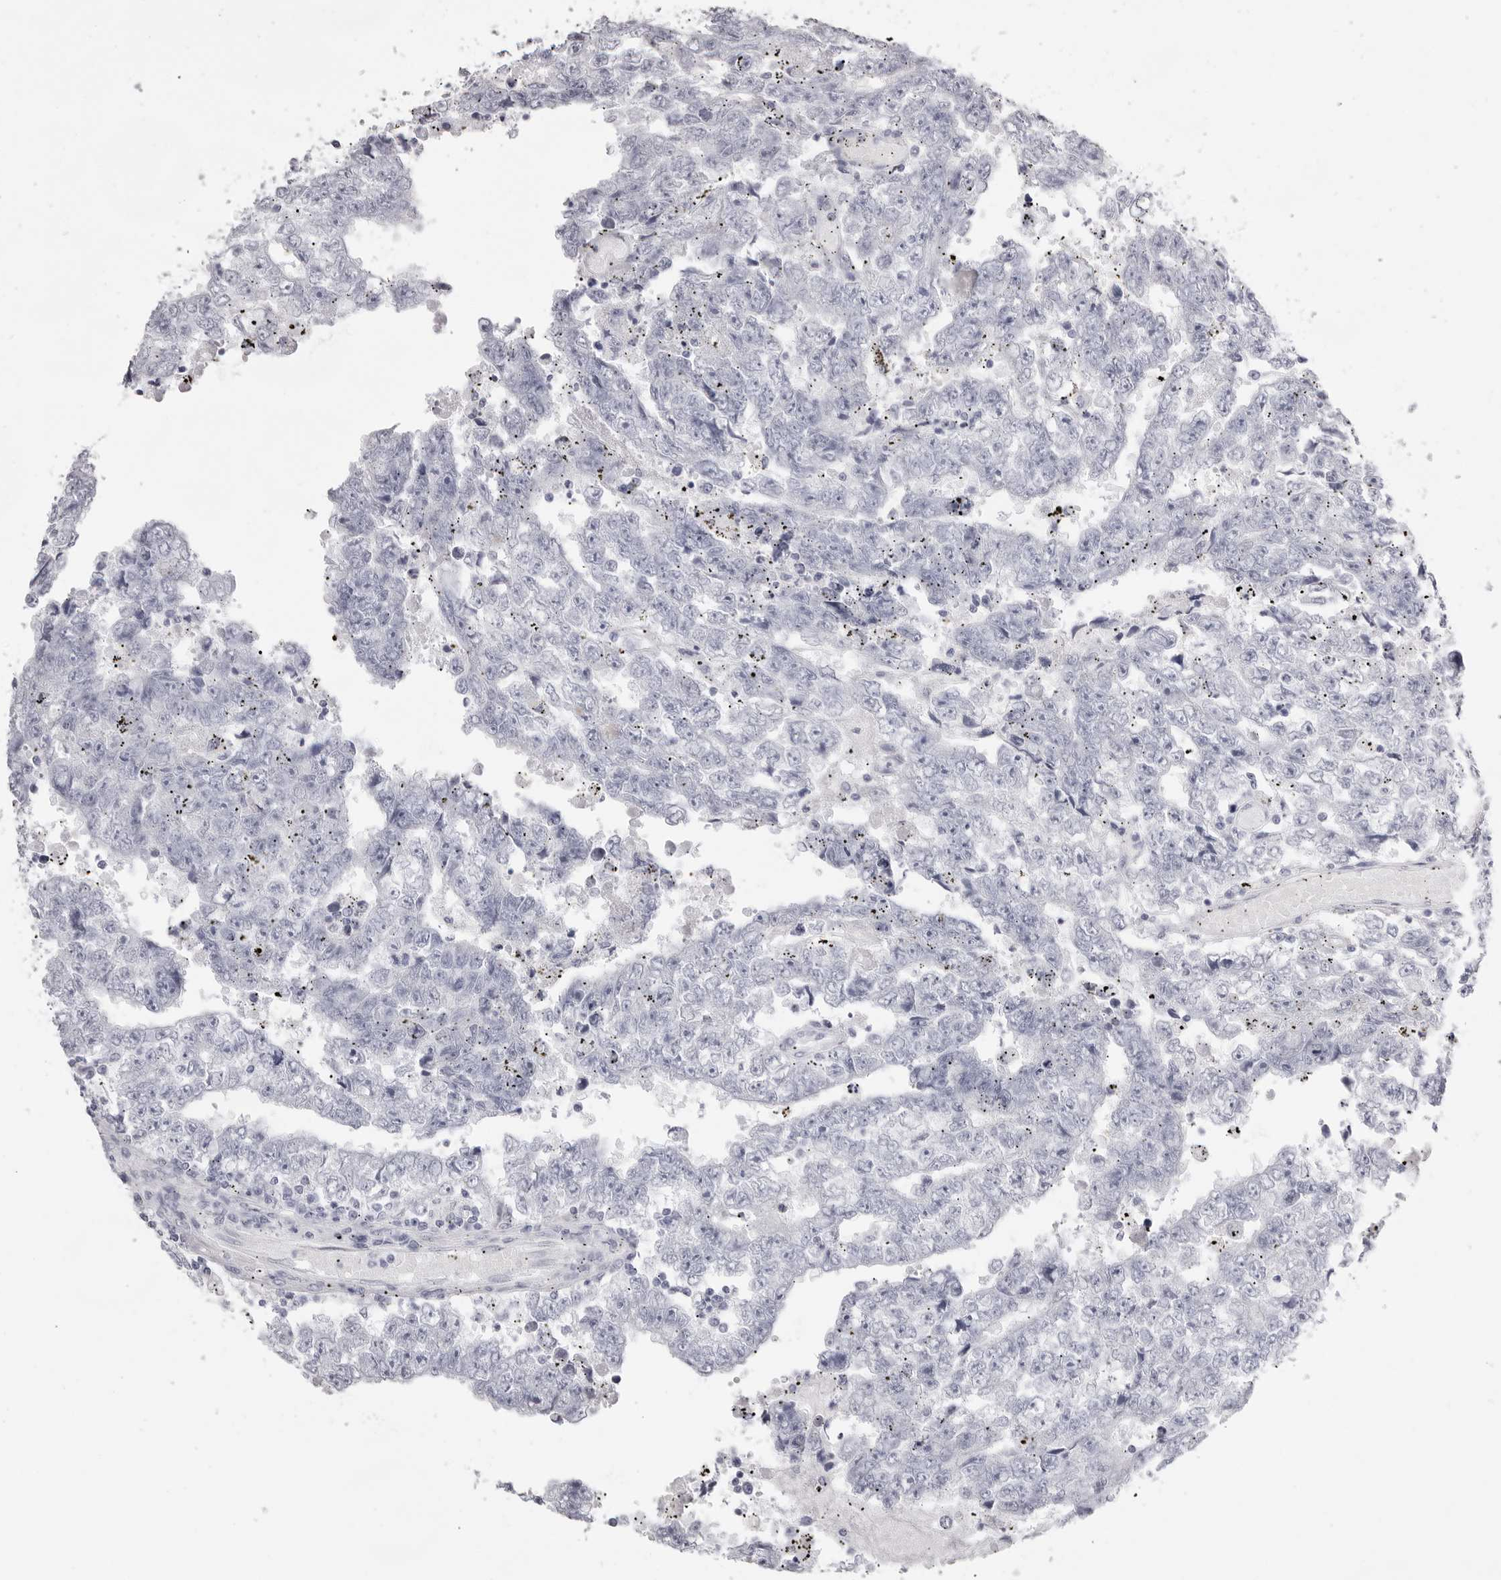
{"staining": {"intensity": "negative", "quantity": "none", "location": "none"}, "tissue": "testis cancer", "cell_type": "Tumor cells", "image_type": "cancer", "snomed": [{"axis": "morphology", "description": "Carcinoma, Embryonal, NOS"}, {"axis": "topography", "description": "Testis"}], "caption": "Immunohistochemical staining of human testis cancer (embryonal carcinoma) reveals no significant expression in tumor cells.", "gene": "TMOD4", "patient": {"sex": "male", "age": 25}}